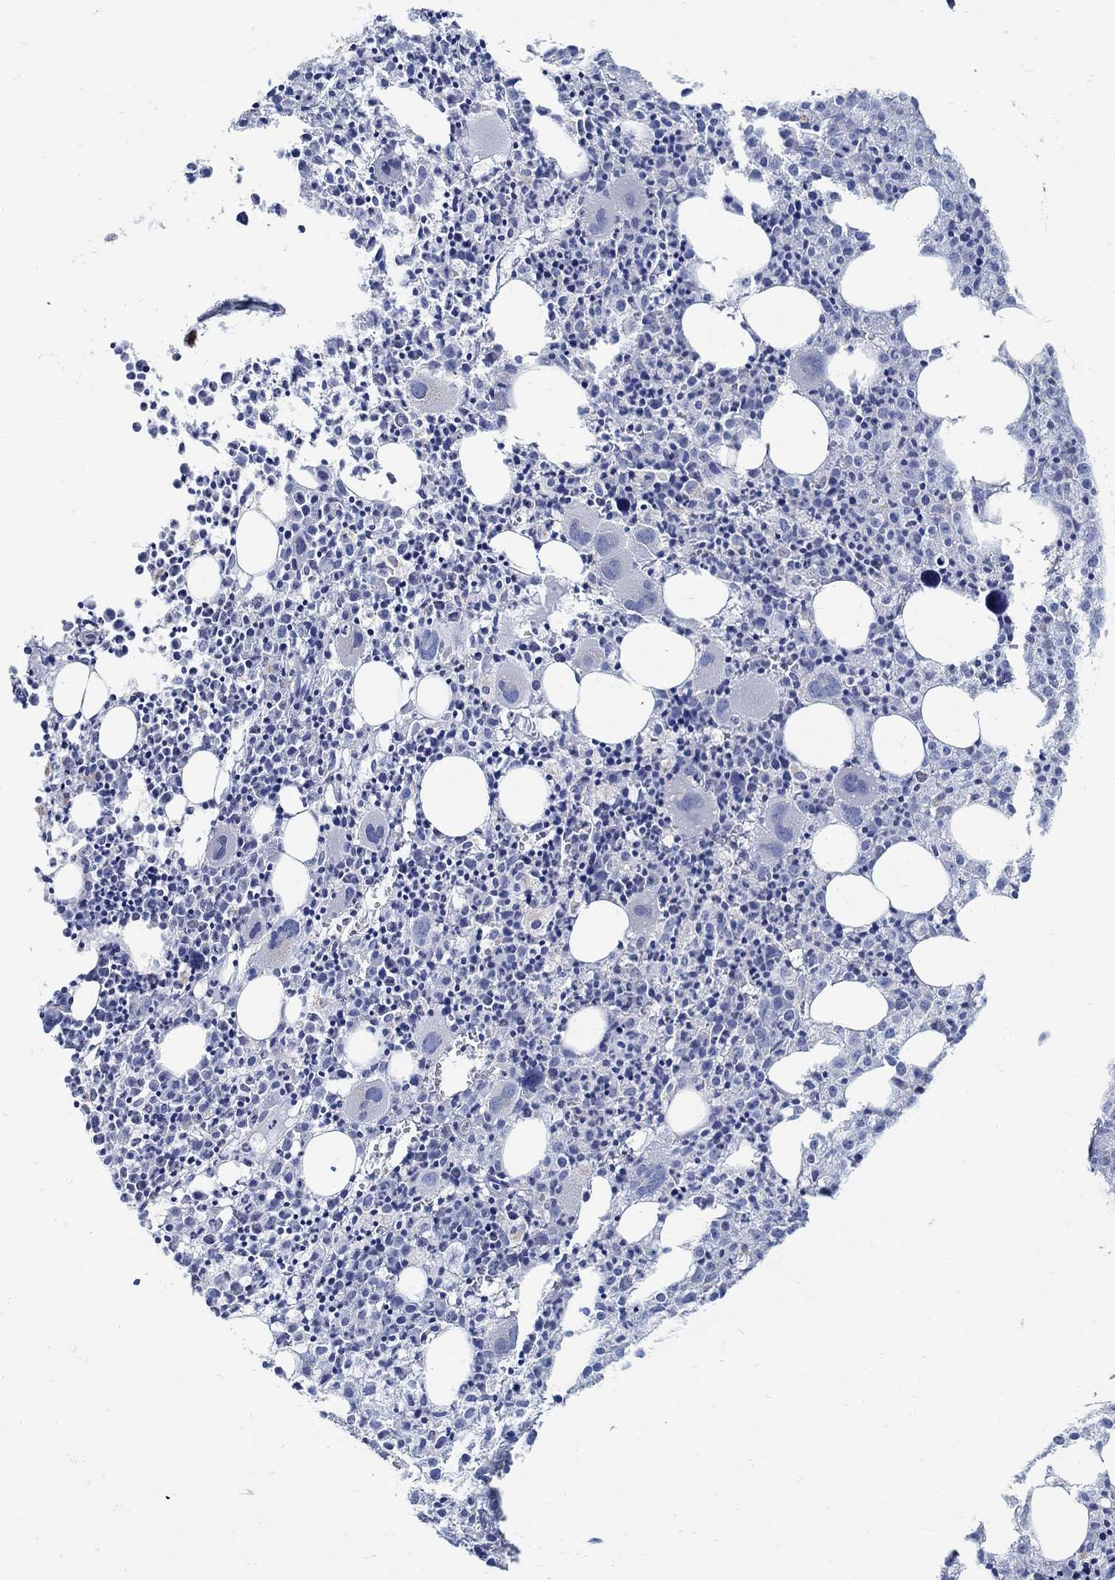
{"staining": {"intensity": "negative", "quantity": "none", "location": "none"}, "tissue": "bone marrow", "cell_type": "Hematopoietic cells", "image_type": "normal", "snomed": [{"axis": "morphology", "description": "Normal tissue, NOS"}, {"axis": "morphology", "description": "Inflammation, NOS"}, {"axis": "topography", "description": "Bone marrow"}], "caption": "Immunohistochemistry (IHC) histopathology image of normal bone marrow stained for a protein (brown), which shows no staining in hematopoietic cells.", "gene": "ZFAND4", "patient": {"sex": "male", "age": 3}}